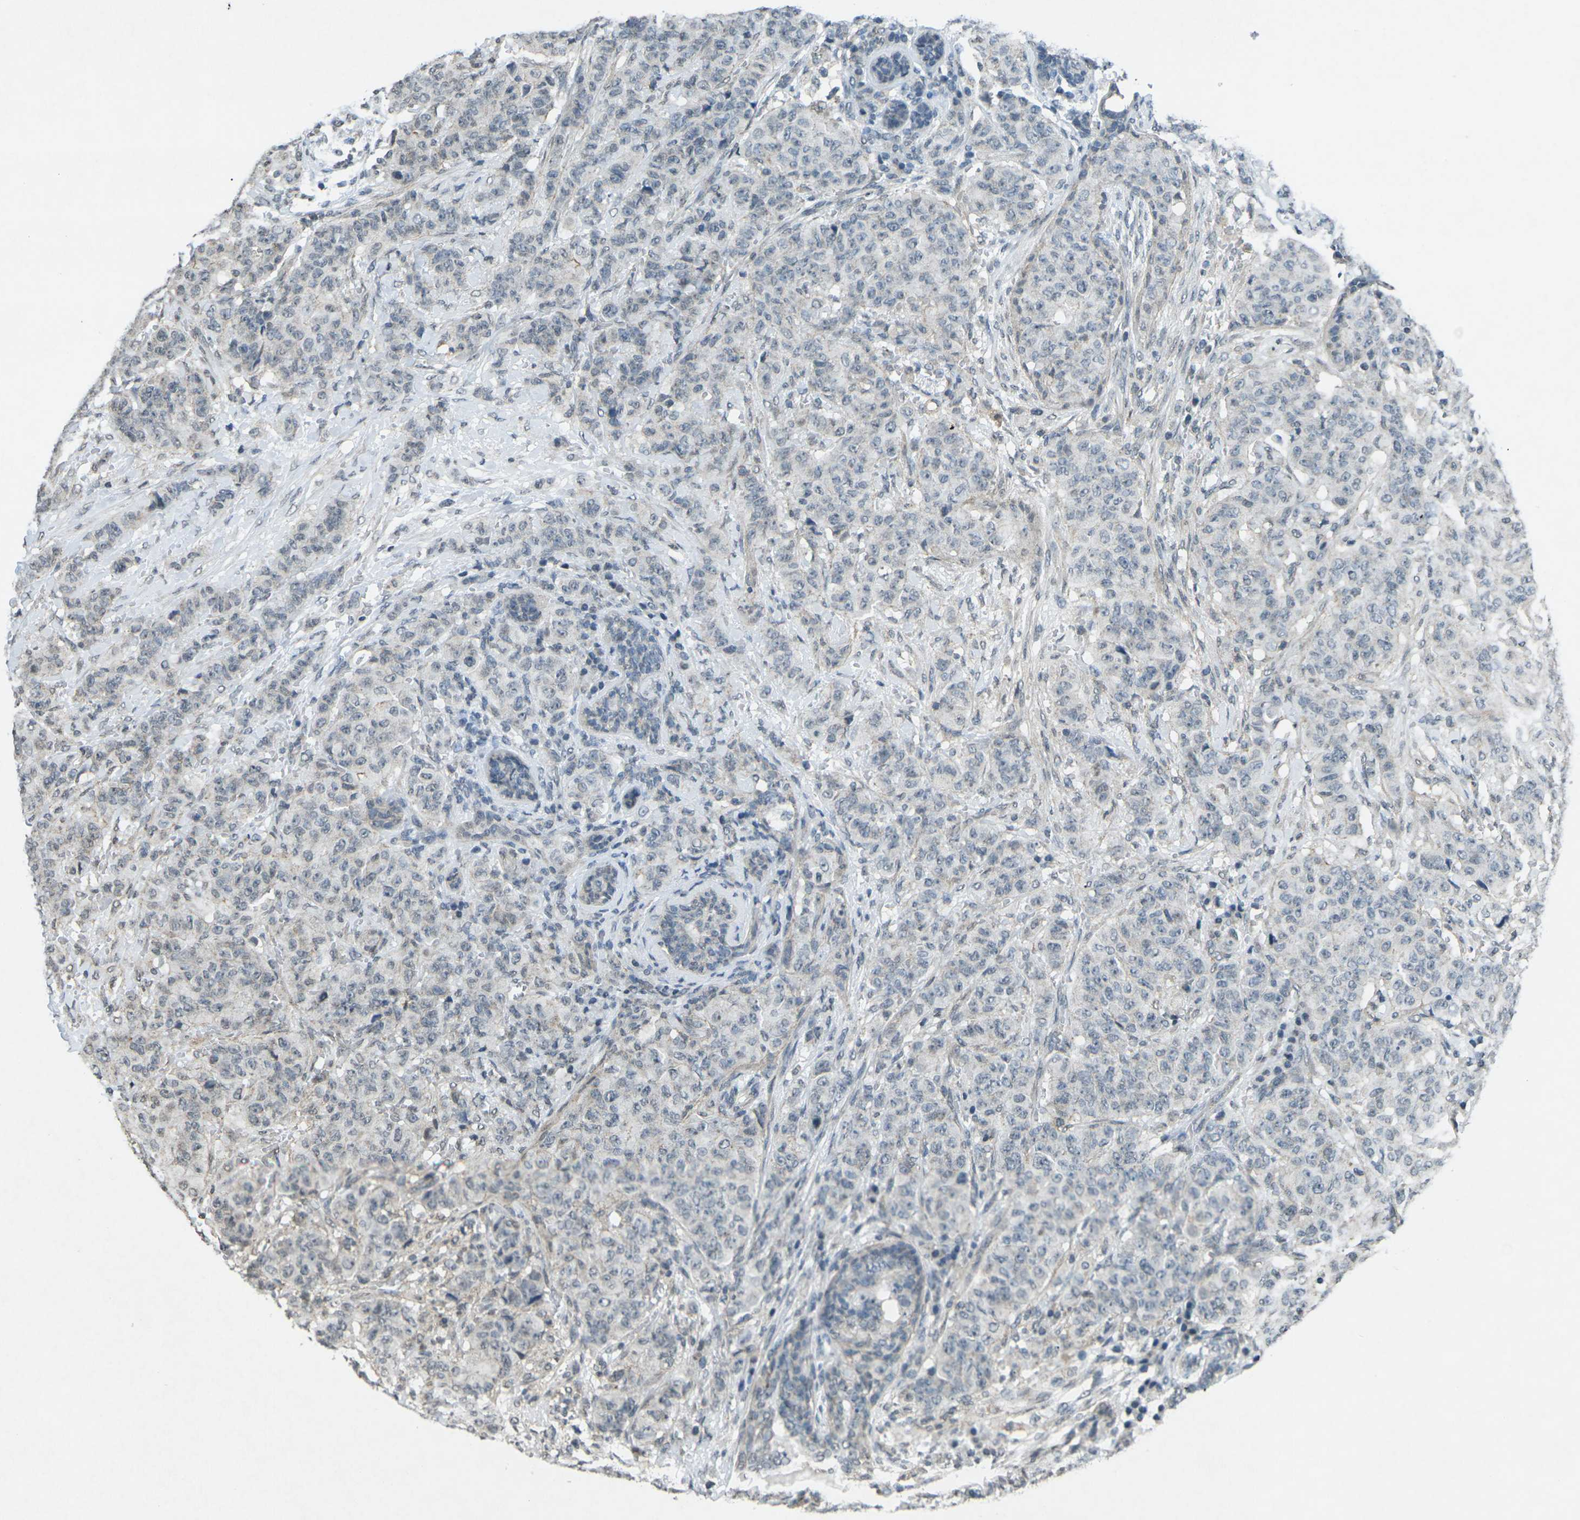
{"staining": {"intensity": "weak", "quantity": "<25%", "location": "cytoplasmic/membranous"}, "tissue": "breast cancer", "cell_type": "Tumor cells", "image_type": "cancer", "snomed": [{"axis": "morphology", "description": "Normal tissue, NOS"}, {"axis": "morphology", "description": "Duct carcinoma"}, {"axis": "topography", "description": "Breast"}], "caption": "Immunohistochemistry of breast cancer exhibits no positivity in tumor cells.", "gene": "TFR2", "patient": {"sex": "female", "age": 40}}